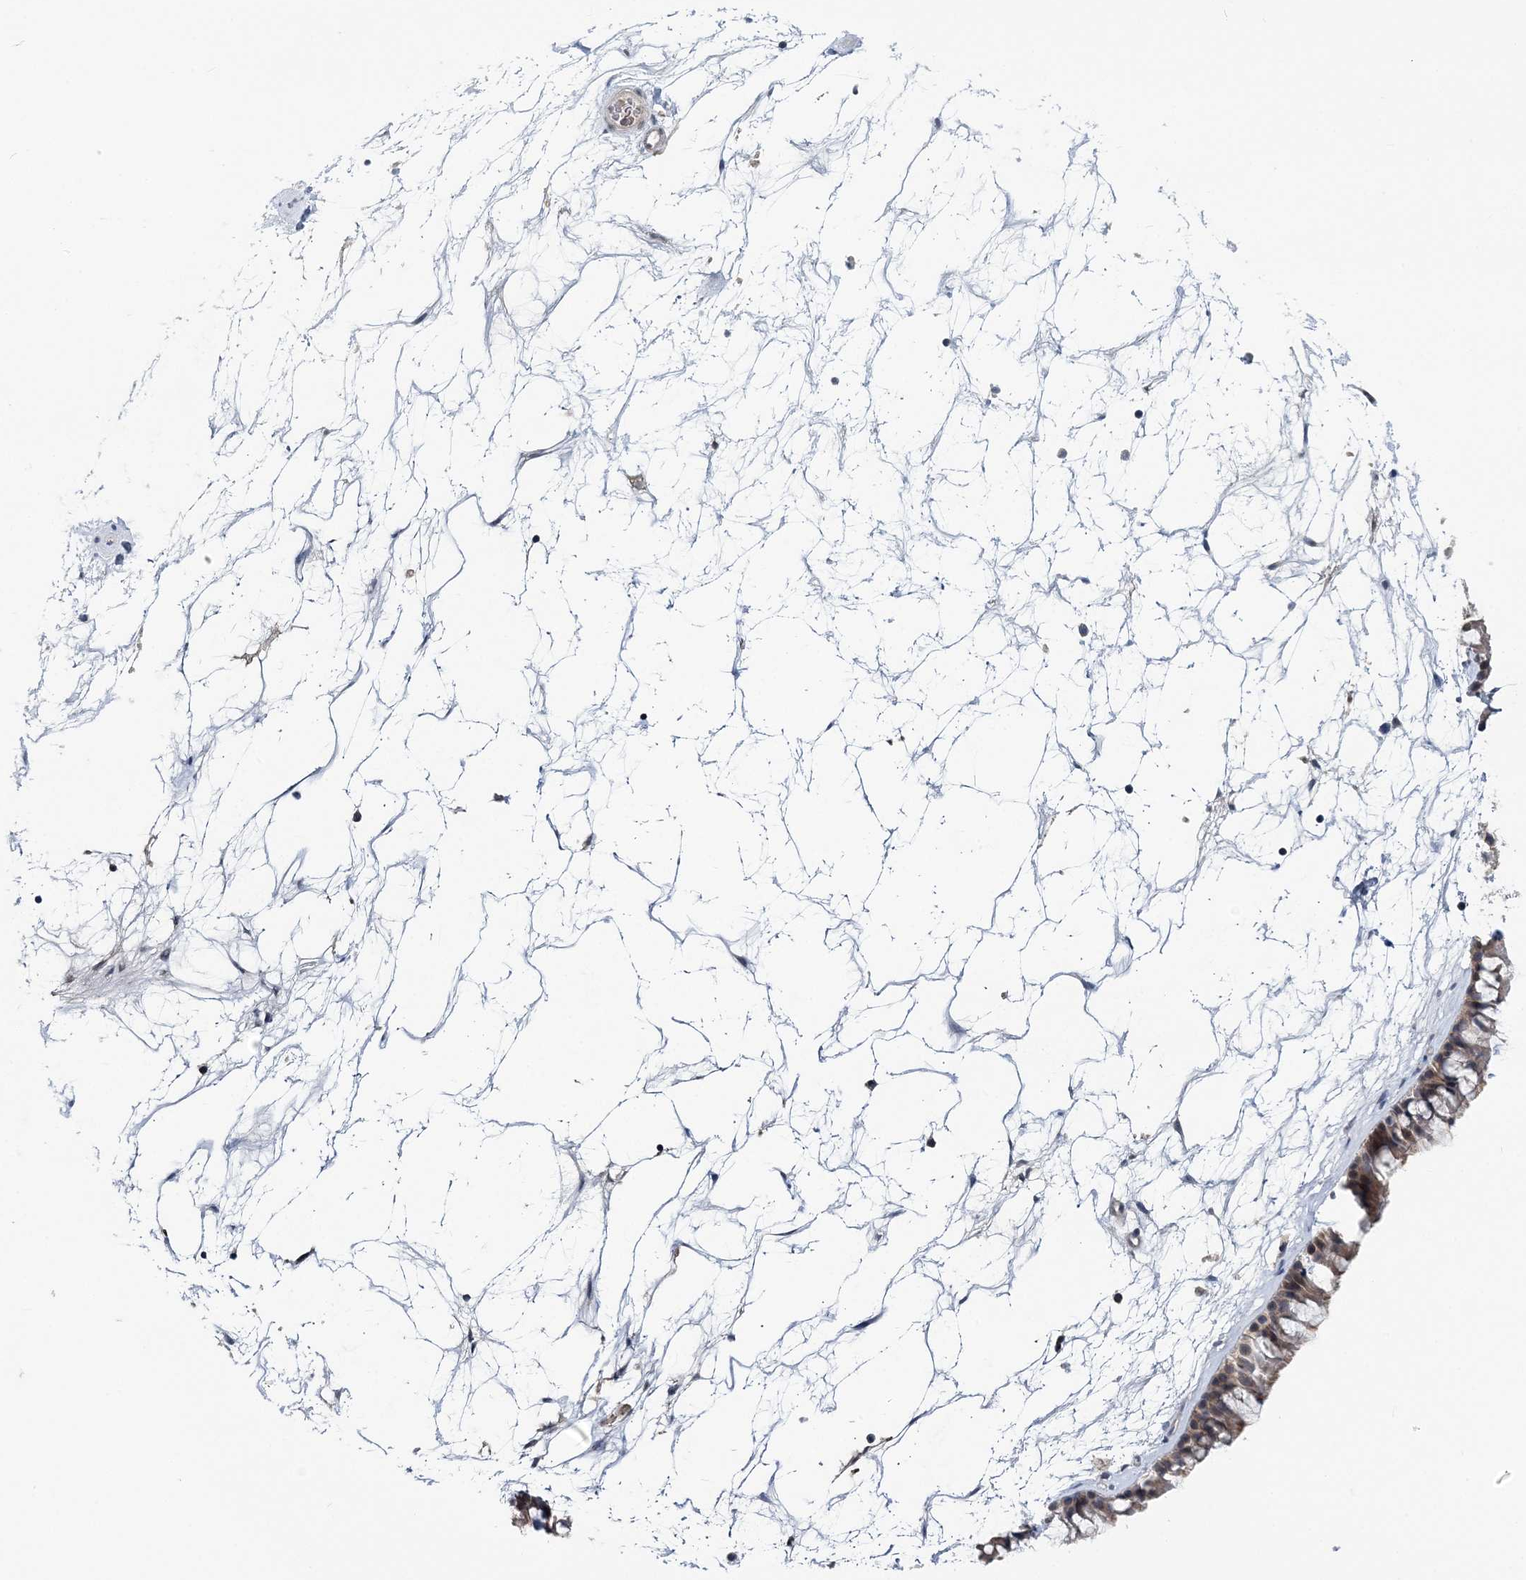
{"staining": {"intensity": "weak", "quantity": "25%-75%", "location": "cytoplasmic/membranous"}, "tissue": "nasopharynx", "cell_type": "Respiratory epithelial cells", "image_type": "normal", "snomed": [{"axis": "morphology", "description": "Normal tissue, NOS"}, {"axis": "topography", "description": "Nasopharynx"}], "caption": "The image demonstrates staining of normal nasopharynx, revealing weak cytoplasmic/membranous protein staining (brown color) within respiratory epithelial cells. The staining is performed using DAB (3,3'-diaminobenzidine) brown chromogen to label protein expression. The nuclei are counter-stained blue using hematoxylin.", "gene": "HYCC2", "patient": {"sex": "male", "age": 64}}